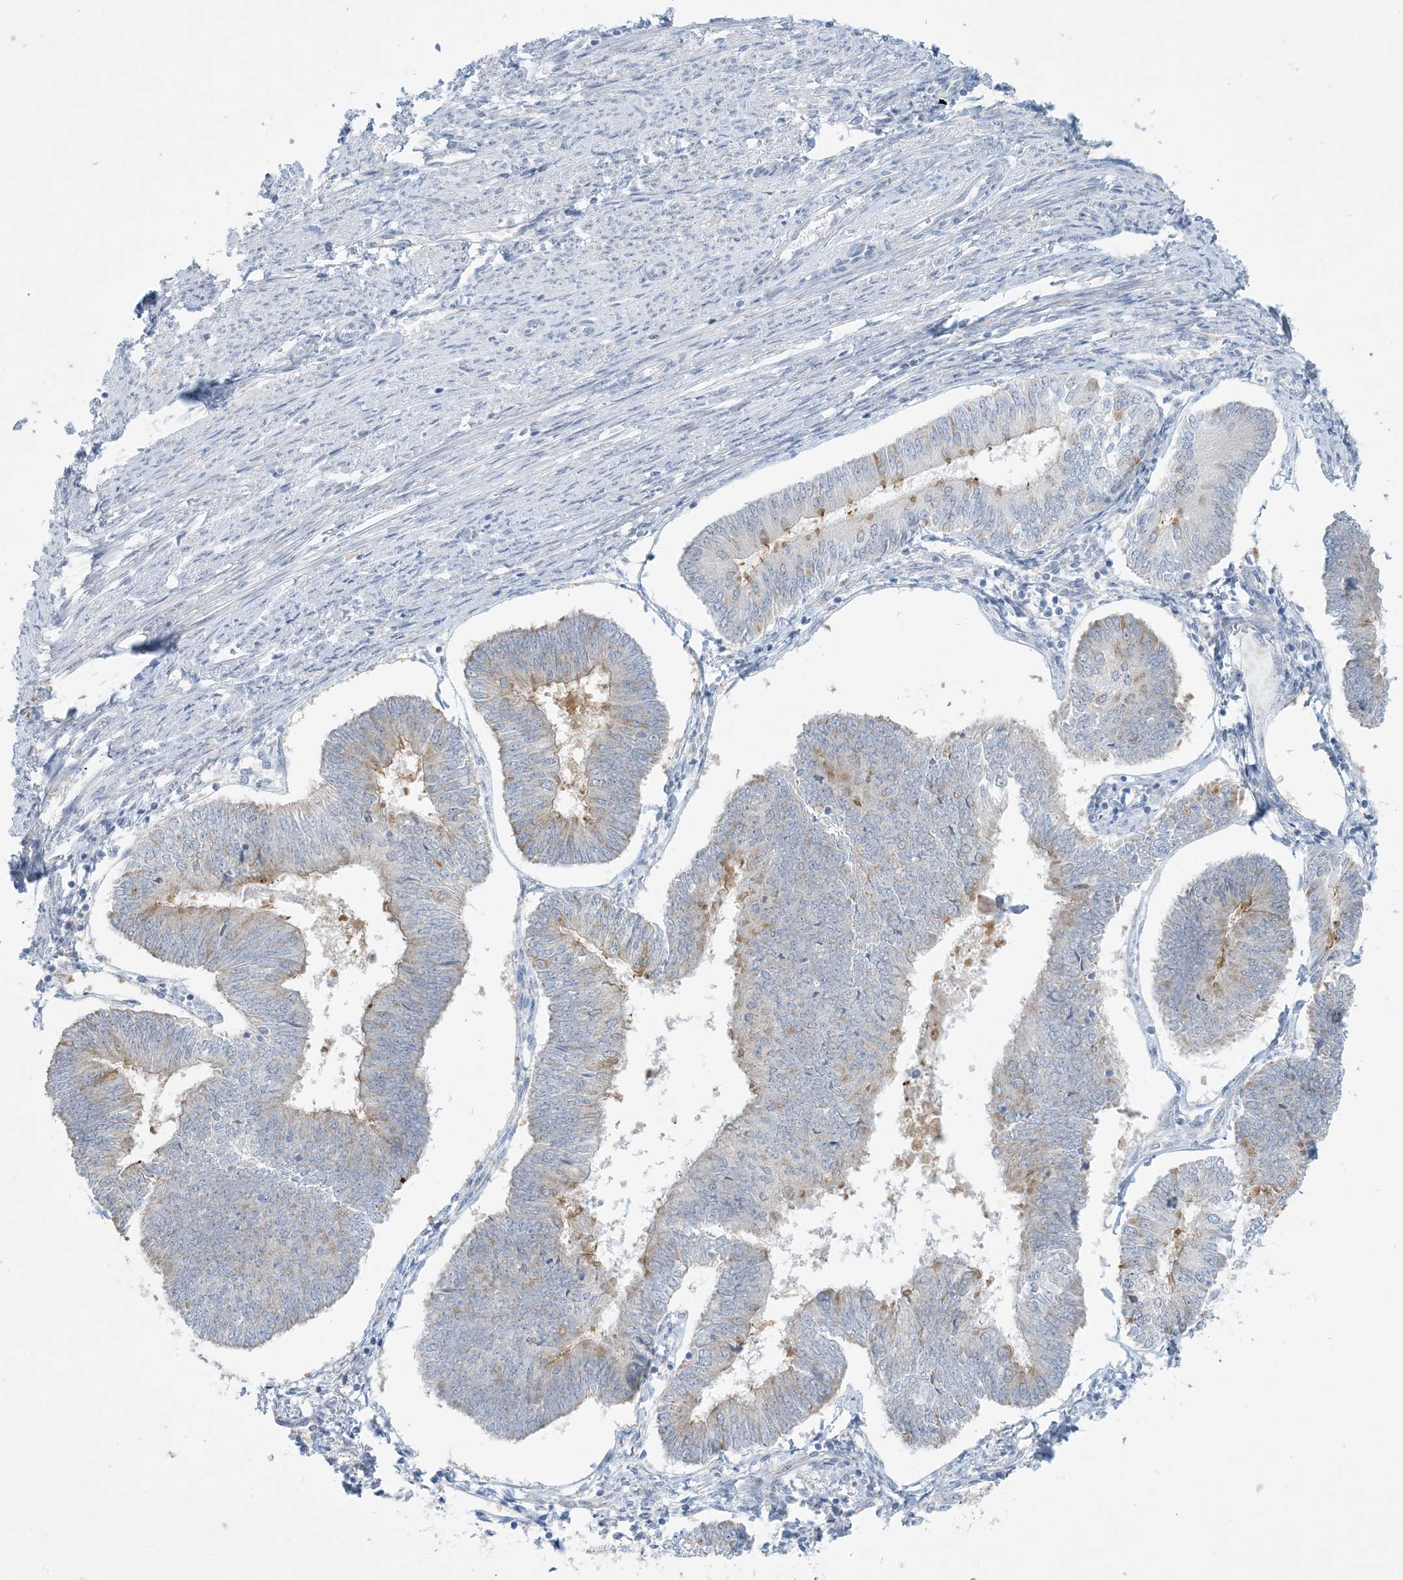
{"staining": {"intensity": "weak", "quantity": "<25%", "location": "cytoplasmic/membranous"}, "tissue": "endometrial cancer", "cell_type": "Tumor cells", "image_type": "cancer", "snomed": [{"axis": "morphology", "description": "Adenocarcinoma, NOS"}, {"axis": "topography", "description": "Endometrium"}], "caption": "Immunohistochemistry micrograph of neoplastic tissue: human endometrial cancer (adenocarcinoma) stained with DAB demonstrates no significant protein expression in tumor cells.", "gene": "MRPS18A", "patient": {"sex": "female", "age": 58}}